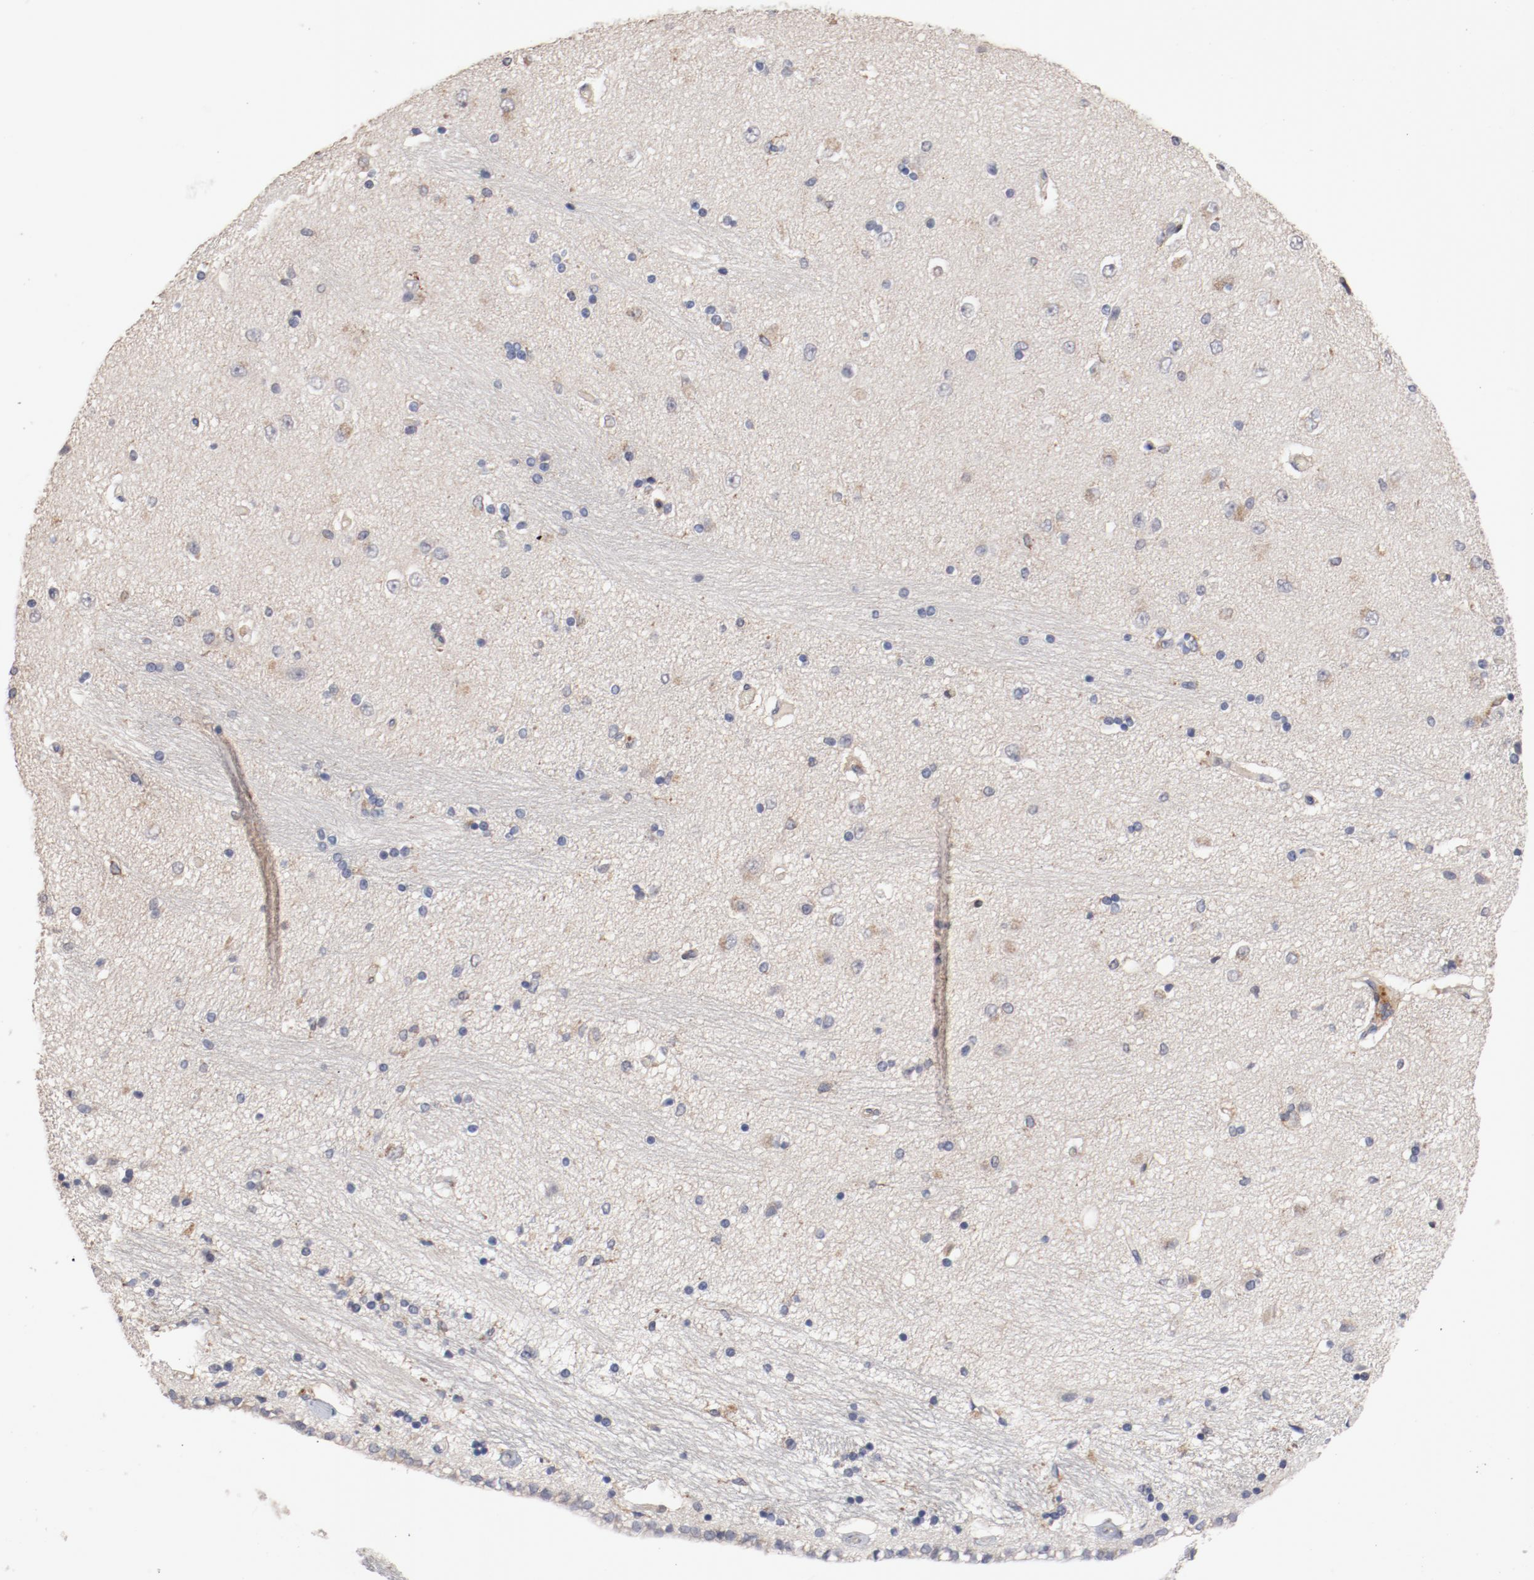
{"staining": {"intensity": "weak", "quantity": "<25%", "location": "cytoplasmic/membranous"}, "tissue": "hippocampus", "cell_type": "Glial cells", "image_type": "normal", "snomed": [{"axis": "morphology", "description": "Normal tissue, NOS"}, {"axis": "topography", "description": "Hippocampus"}], "caption": "DAB (3,3'-diaminobenzidine) immunohistochemical staining of benign hippocampus reveals no significant staining in glial cells.", "gene": "CBL", "patient": {"sex": "female", "age": 54}}